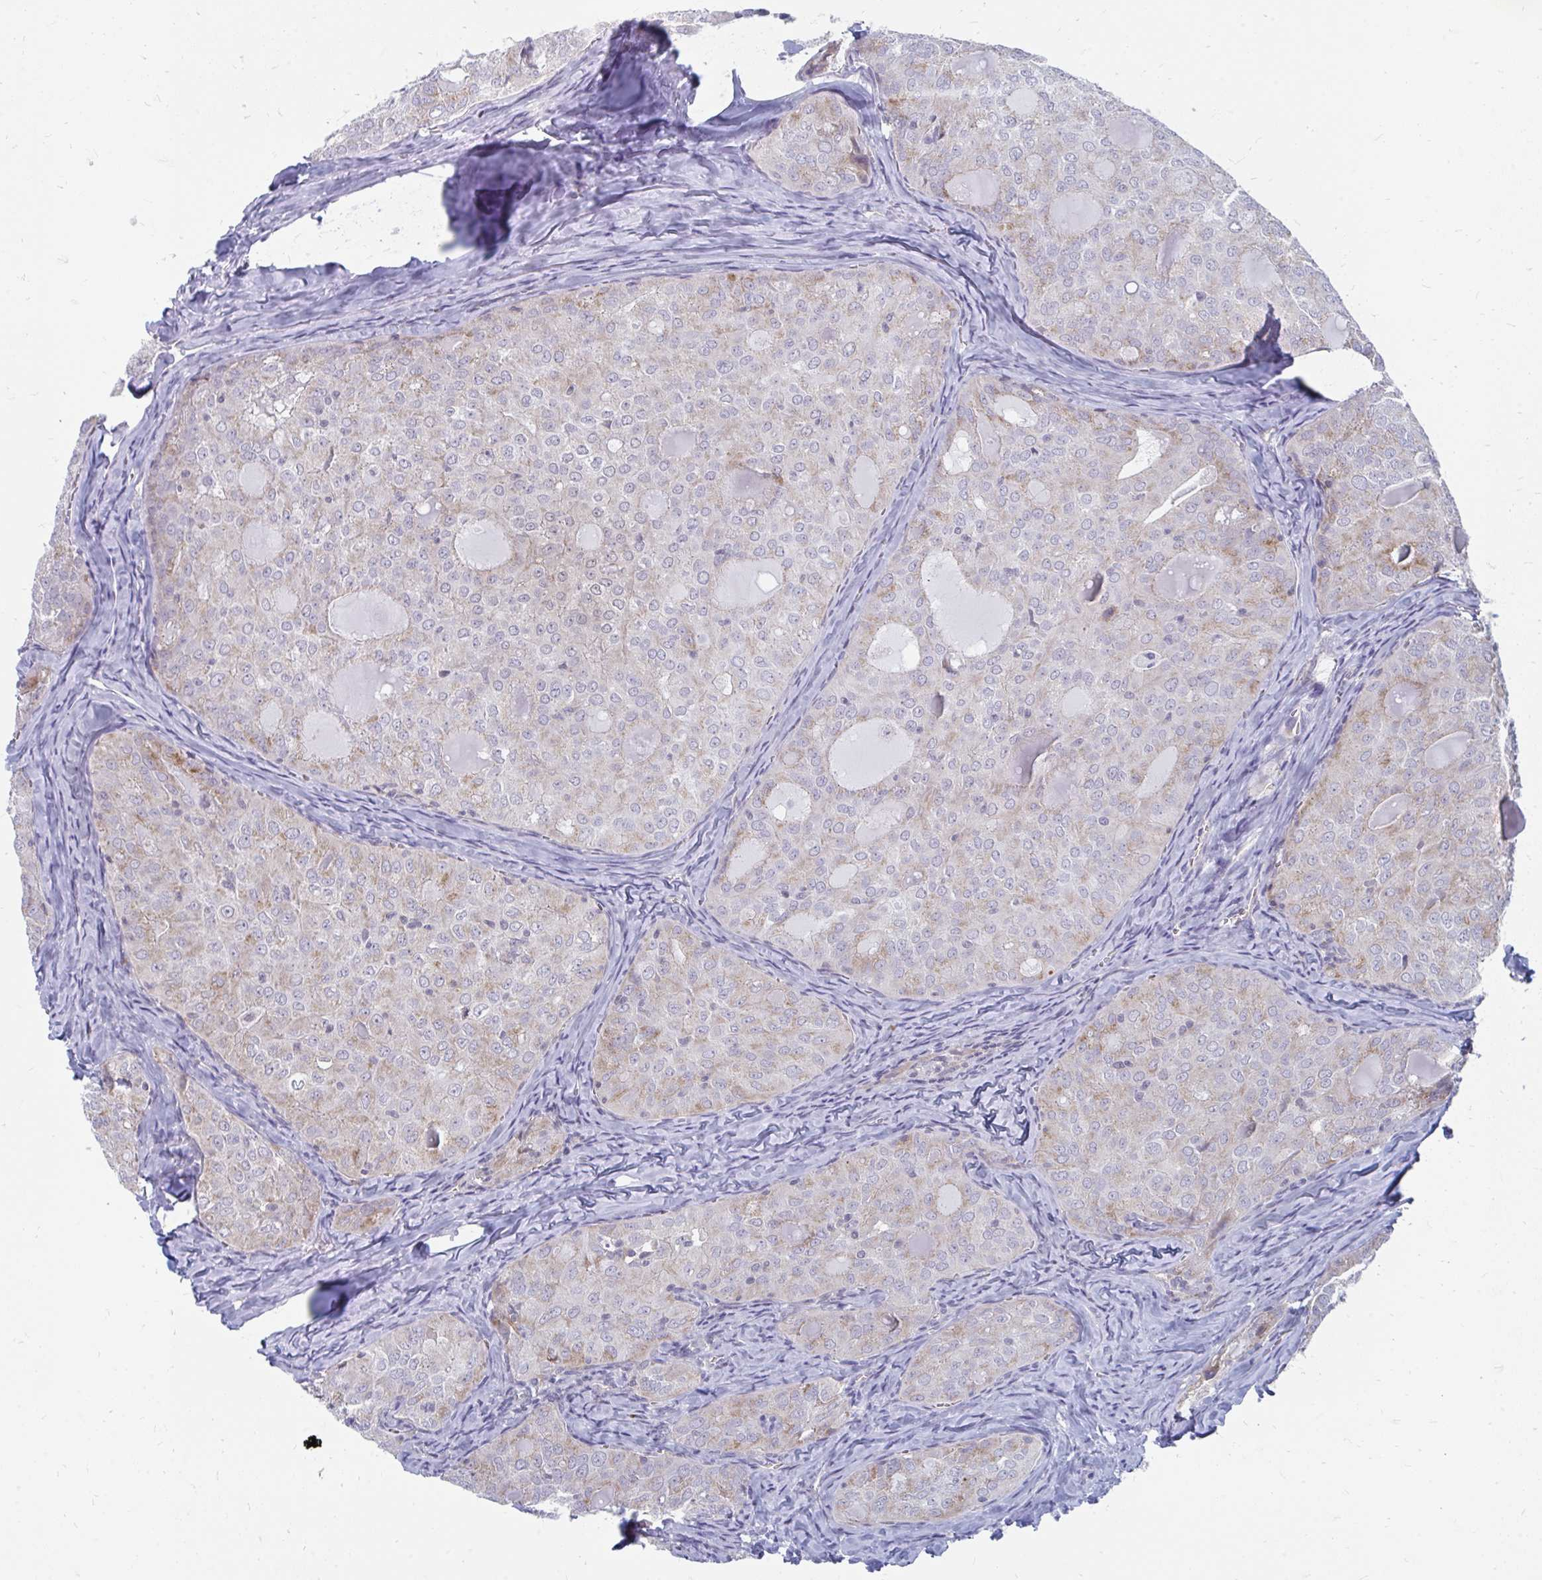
{"staining": {"intensity": "weak", "quantity": "<25%", "location": "cytoplasmic/membranous"}, "tissue": "thyroid cancer", "cell_type": "Tumor cells", "image_type": "cancer", "snomed": [{"axis": "morphology", "description": "Follicular adenoma carcinoma, NOS"}, {"axis": "topography", "description": "Thyroid gland"}], "caption": "Tumor cells show no significant staining in thyroid cancer. Nuclei are stained in blue.", "gene": "PABIR3", "patient": {"sex": "male", "age": 75}}